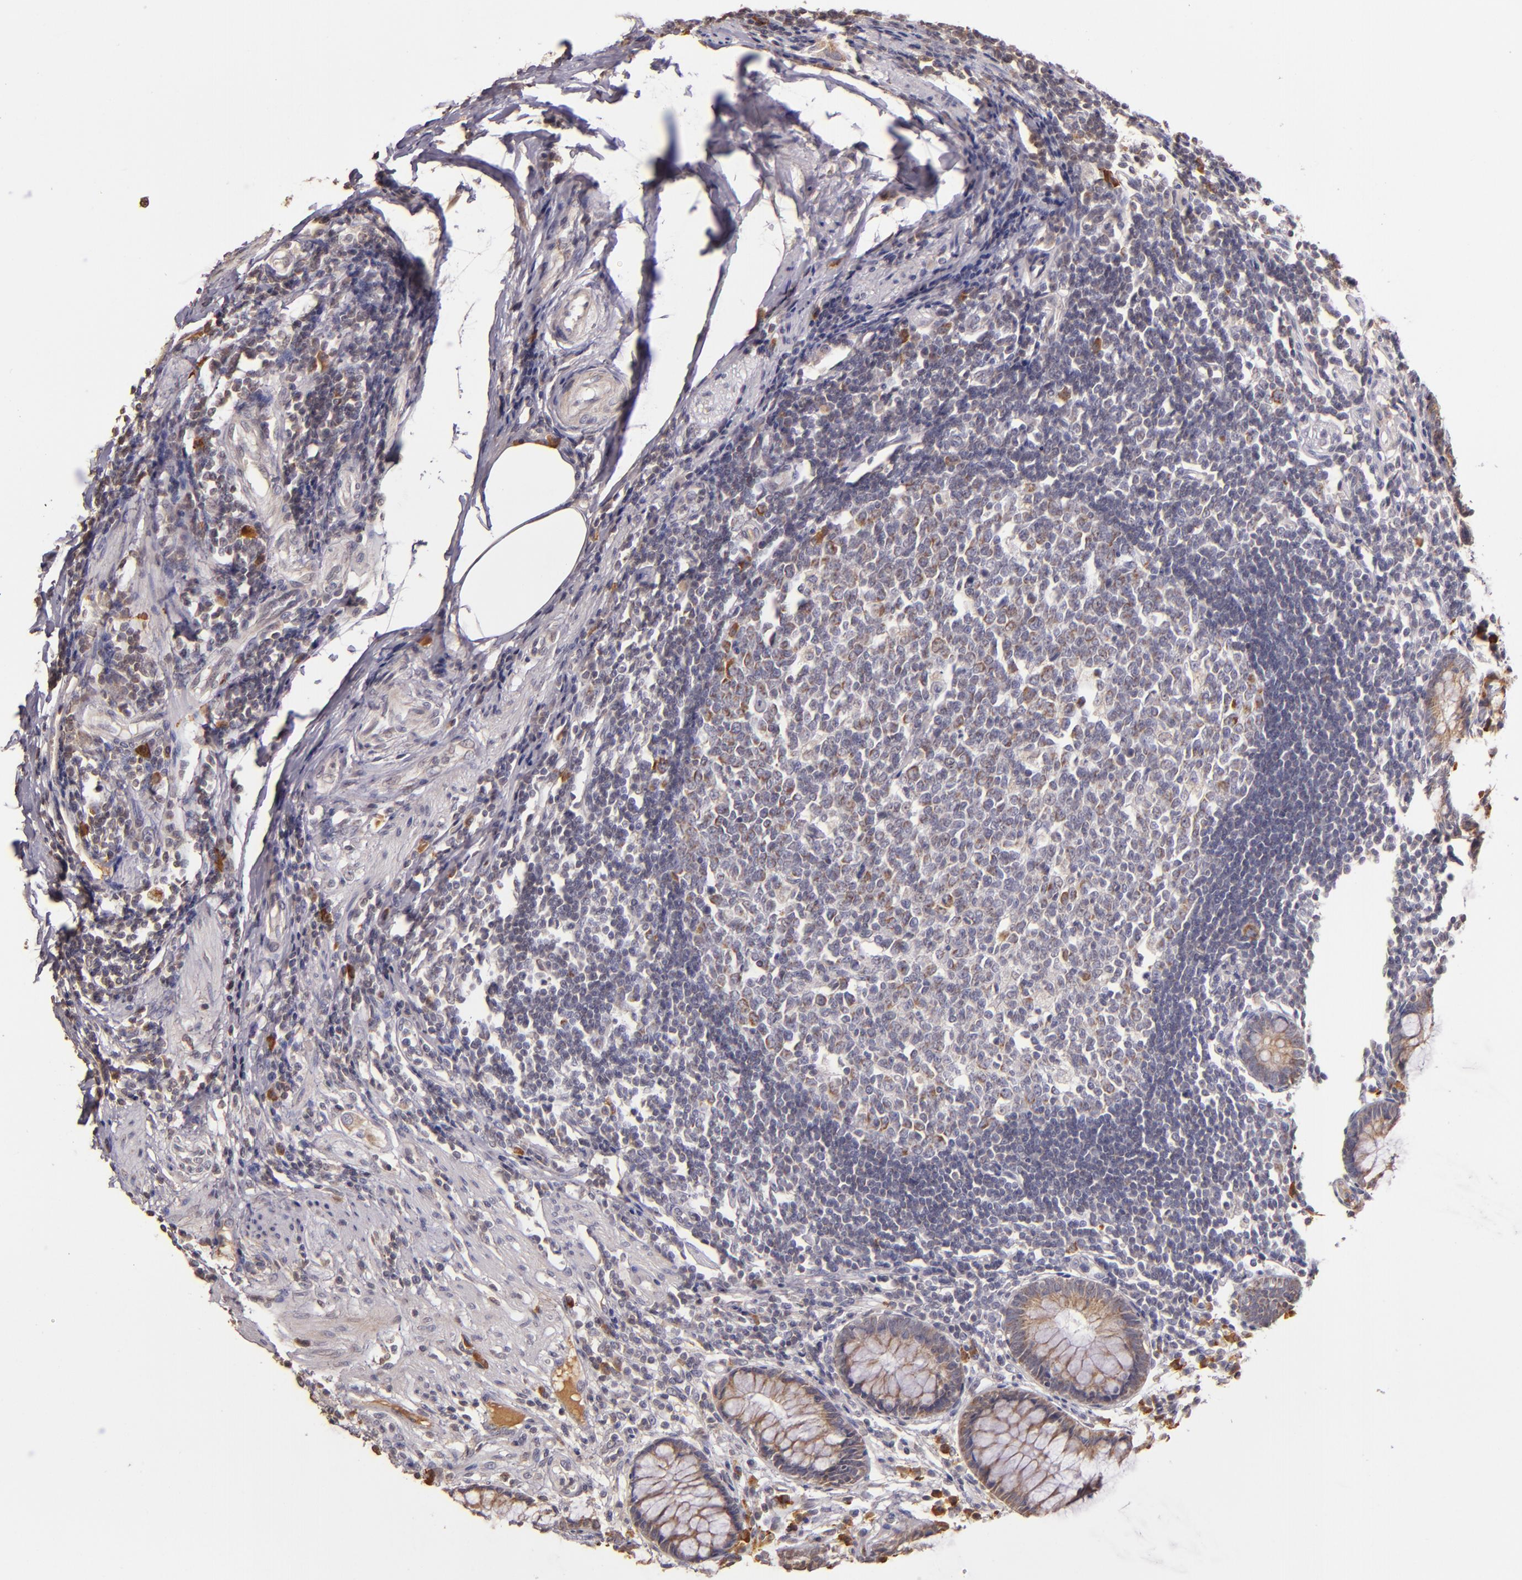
{"staining": {"intensity": "weak", "quantity": ">75%", "location": "cytoplasmic/membranous"}, "tissue": "rectum", "cell_type": "Glandular cells", "image_type": "normal", "snomed": [{"axis": "morphology", "description": "Normal tissue, NOS"}, {"axis": "topography", "description": "Rectum"}], "caption": "About >75% of glandular cells in benign rectum reveal weak cytoplasmic/membranous protein positivity as visualized by brown immunohistochemical staining.", "gene": "ABL1", "patient": {"sex": "female", "age": 66}}